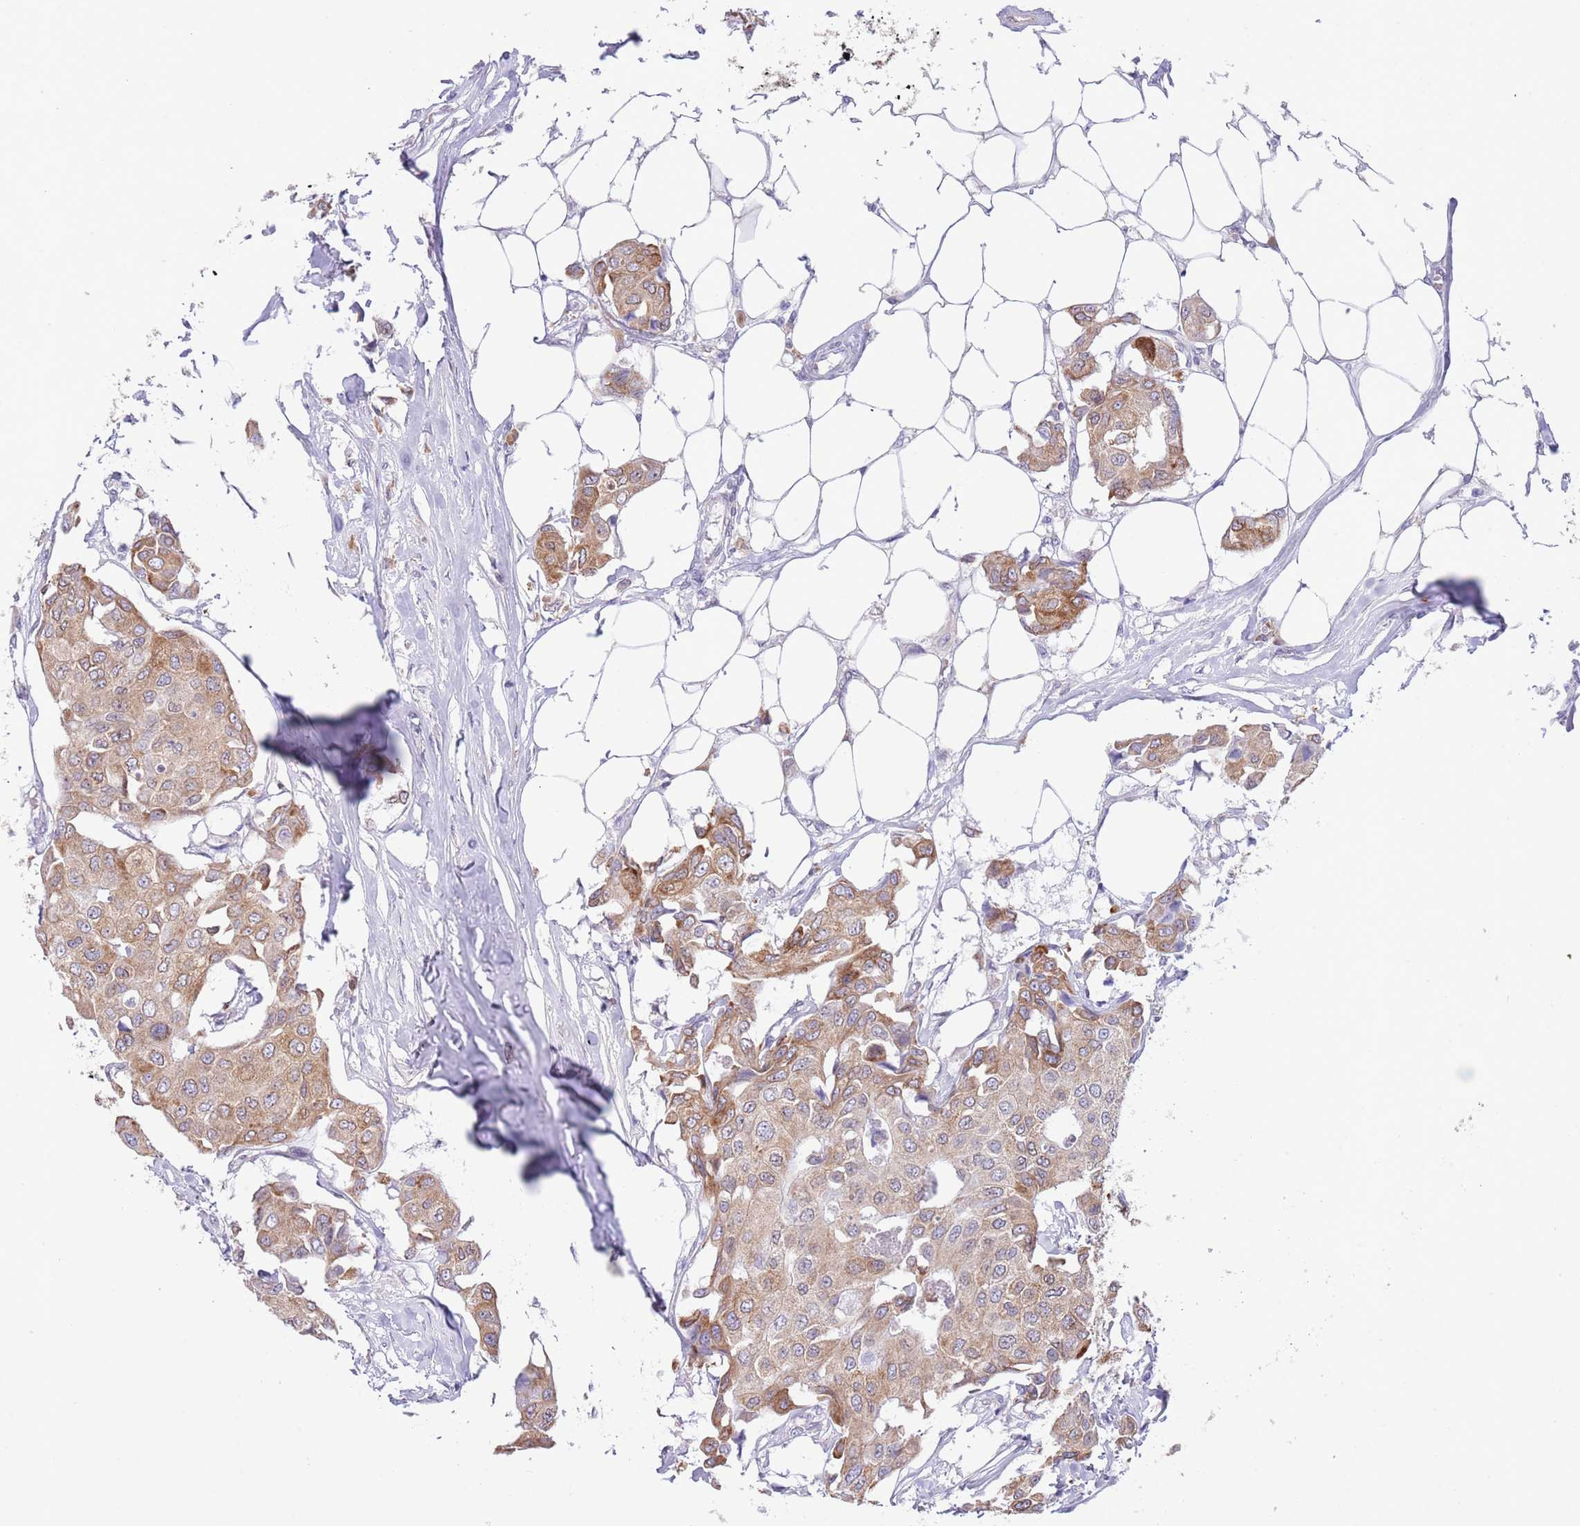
{"staining": {"intensity": "moderate", "quantity": ">75%", "location": "cytoplasmic/membranous"}, "tissue": "breast cancer", "cell_type": "Tumor cells", "image_type": "cancer", "snomed": [{"axis": "morphology", "description": "Duct carcinoma"}, {"axis": "topography", "description": "Breast"}, {"axis": "topography", "description": "Lymph node"}], "caption": "This histopathology image shows immunohistochemistry staining of human breast cancer (infiltrating ductal carcinoma), with medium moderate cytoplasmic/membranous positivity in about >75% of tumor cells.", "gene": "EBPL", "patient": {"sex": "female", "age": 80}}